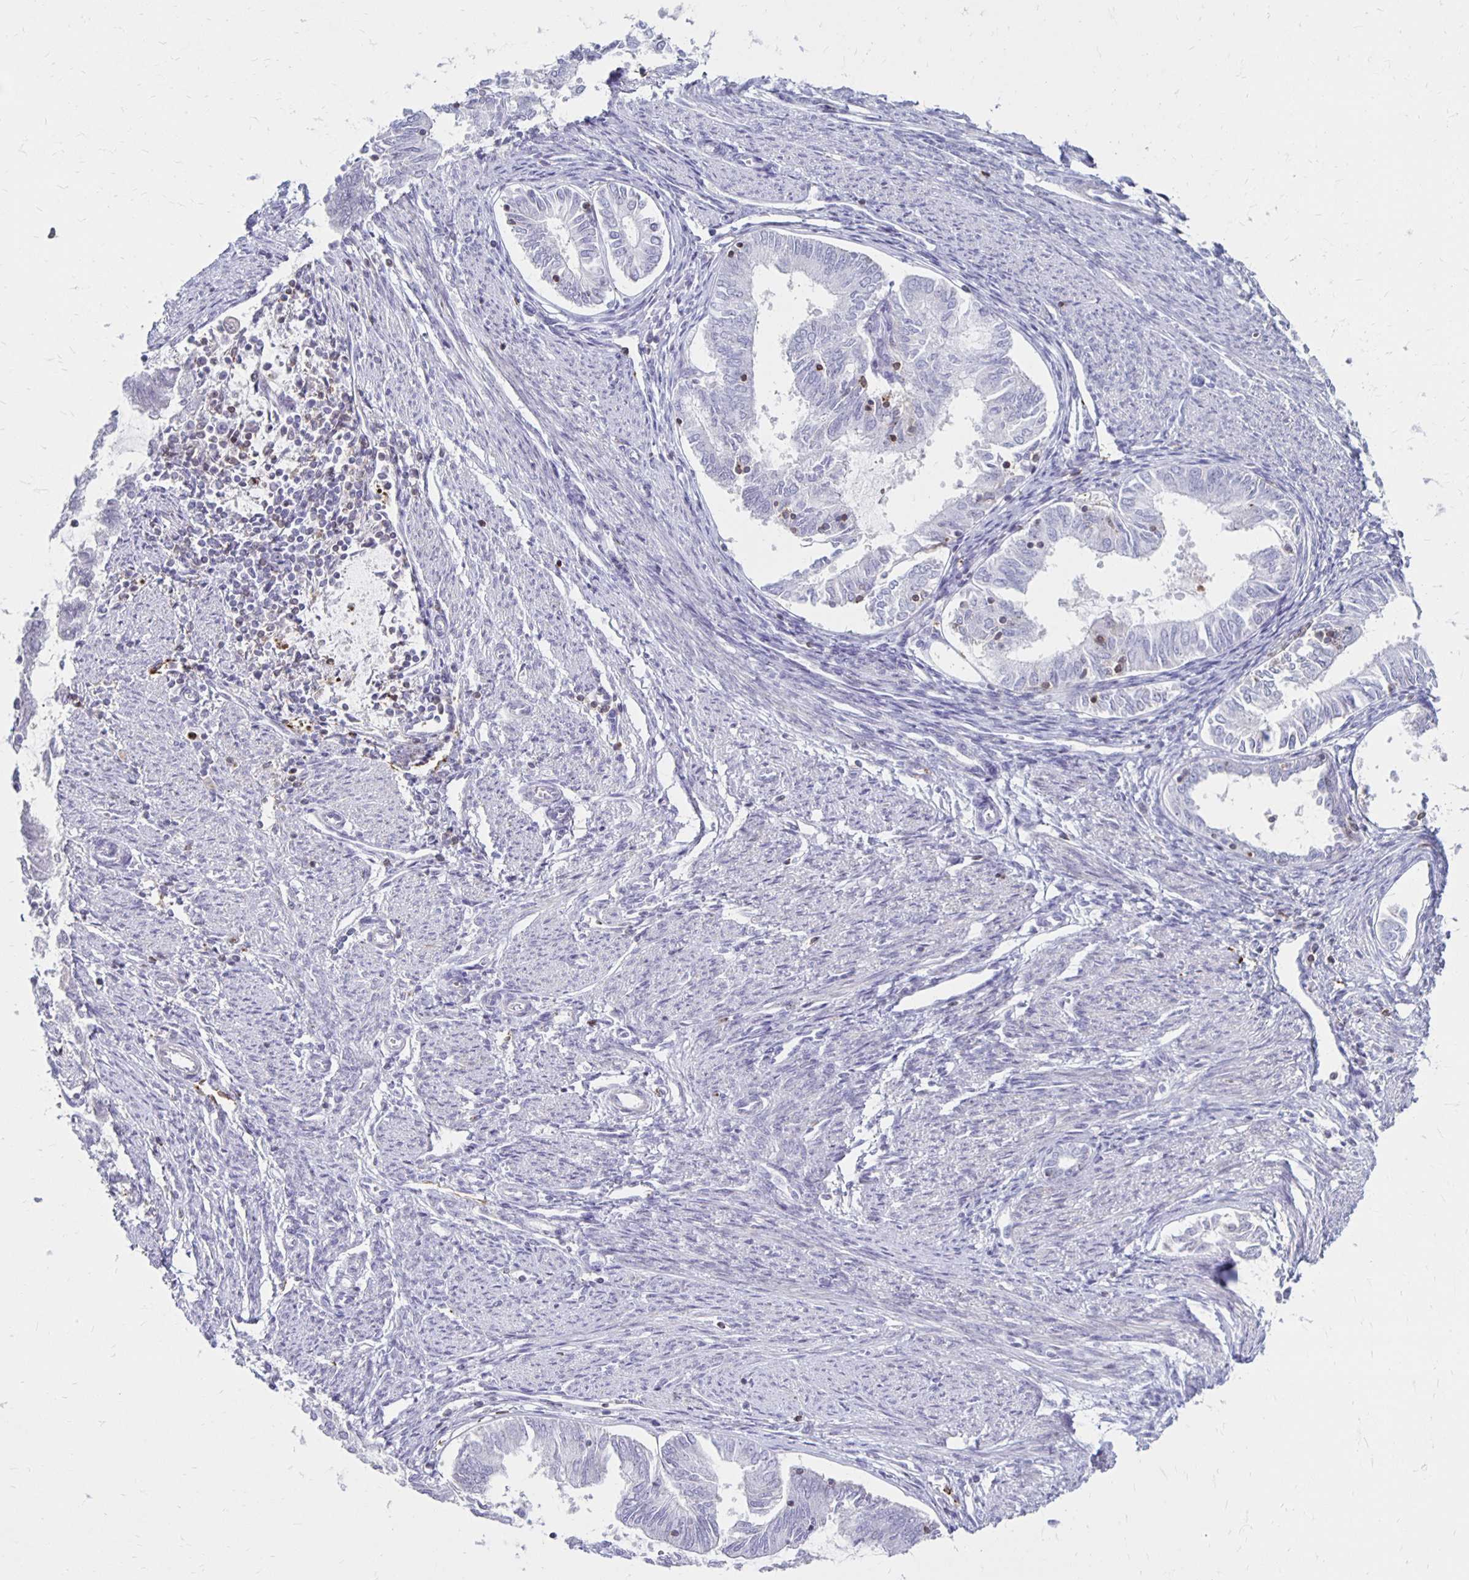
{"staining": {"intensity": "negative", "quantity": "none", "location": "none"}, "tissue": "endometrial cancer", "cell_type": "Tumor cells", "image_type": "cancer", "snomed": [{"axis": "morphology", "description": "Adenocarcinoma, NOS"}, {"axis": "topography", "description": "Endometrium"}], "caption": "Adenocarcinoma (endometrial) was stained to show a protein in brown. There is no significant expression in tumor cells. (DAB IHC, high magnification).", "gene": "CCL21", "patient": {"sex": "female", "age": 79}}